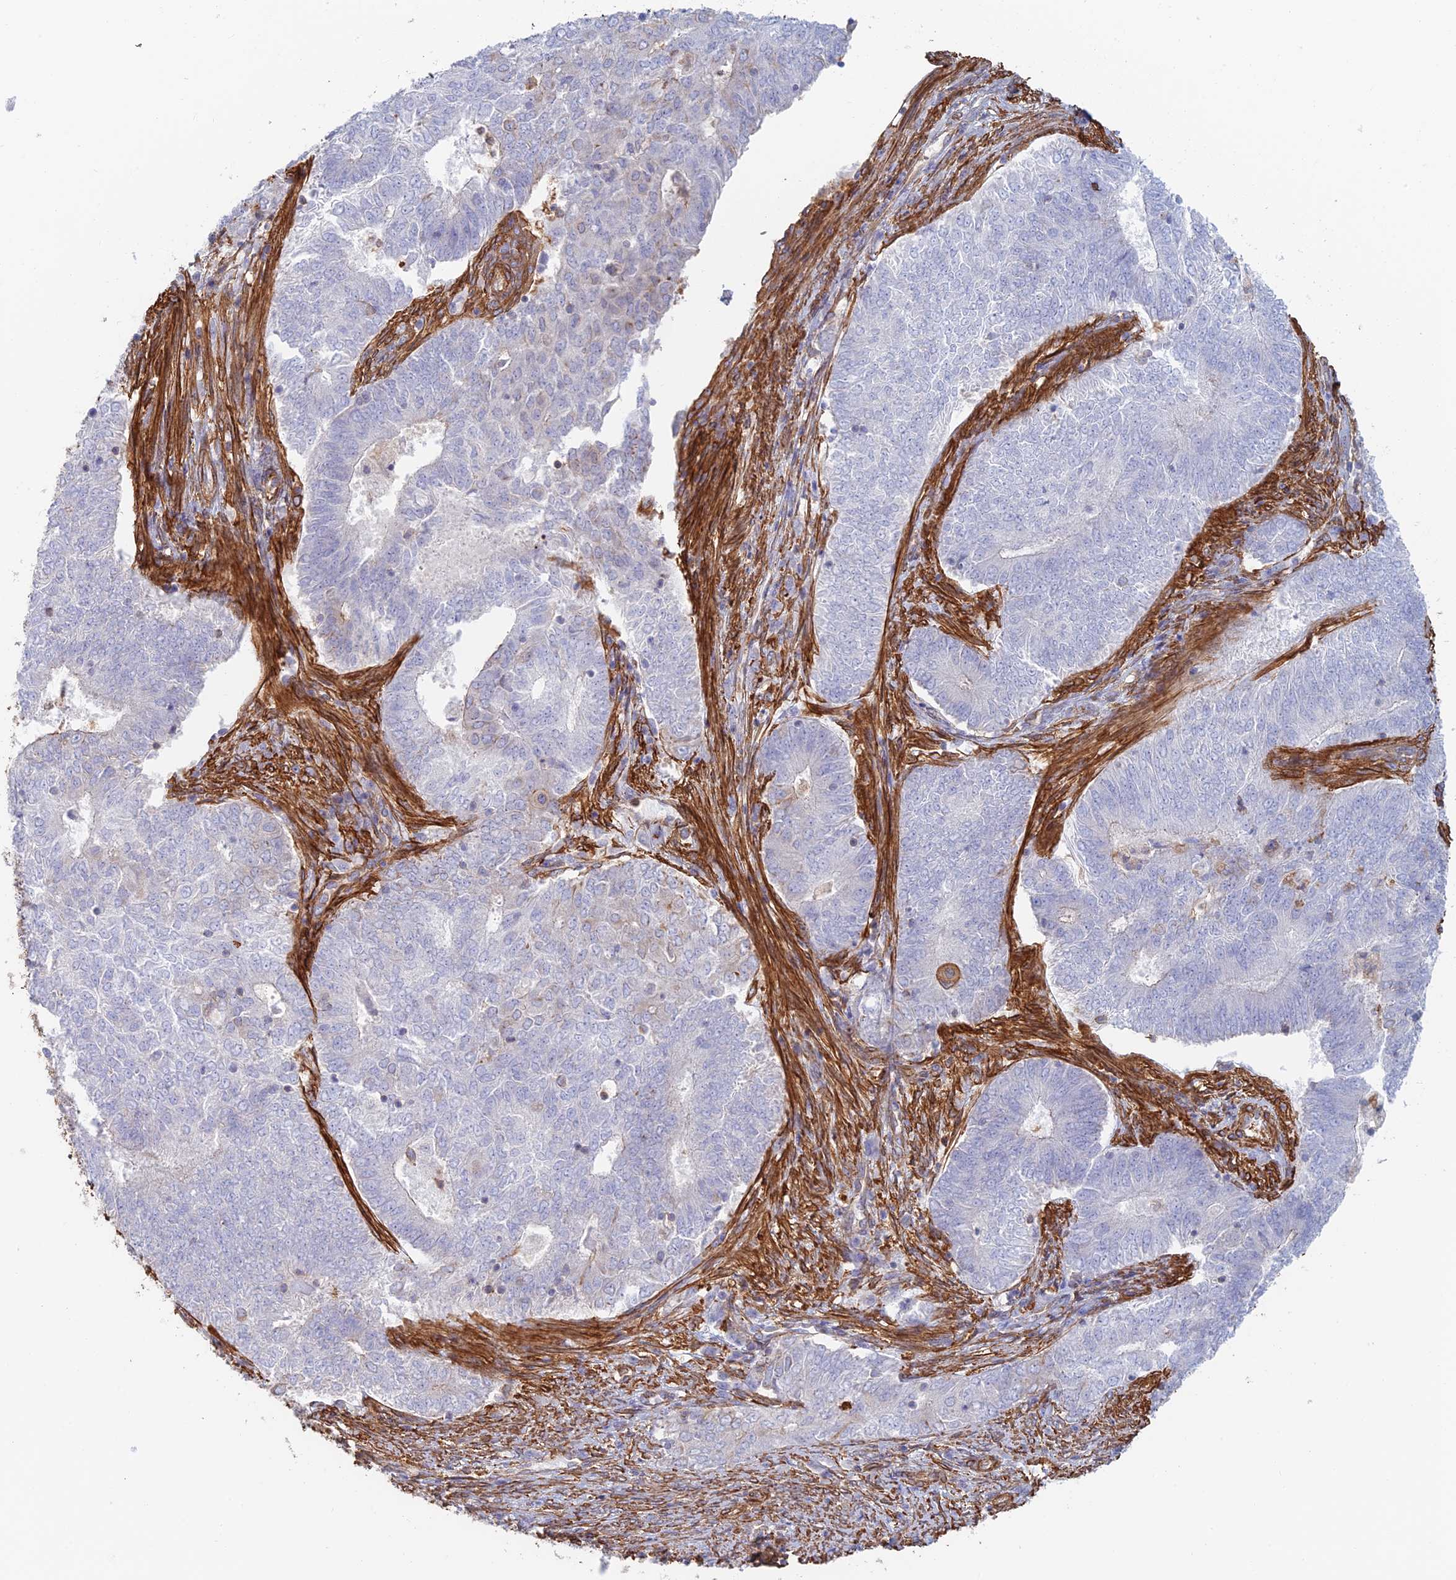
{"staining": {"intensity": "negative", "quantity": "none", "location": "none"}, "tissue": "endometrial cancer", "cell_type": "Tumor cells", "image_type": "cancer", "snomed": [{"axis": "morphology", "description": "Adenocarcinoma, NOS"}, {"axis": "topography", "description": "Endometrium"}], "caption": "The histopathology image reveals no staining of tumor cells in endometrial adenocarcinoma.", "gene": "PAK4", "patient": {"sex": "female", "age": 62}}